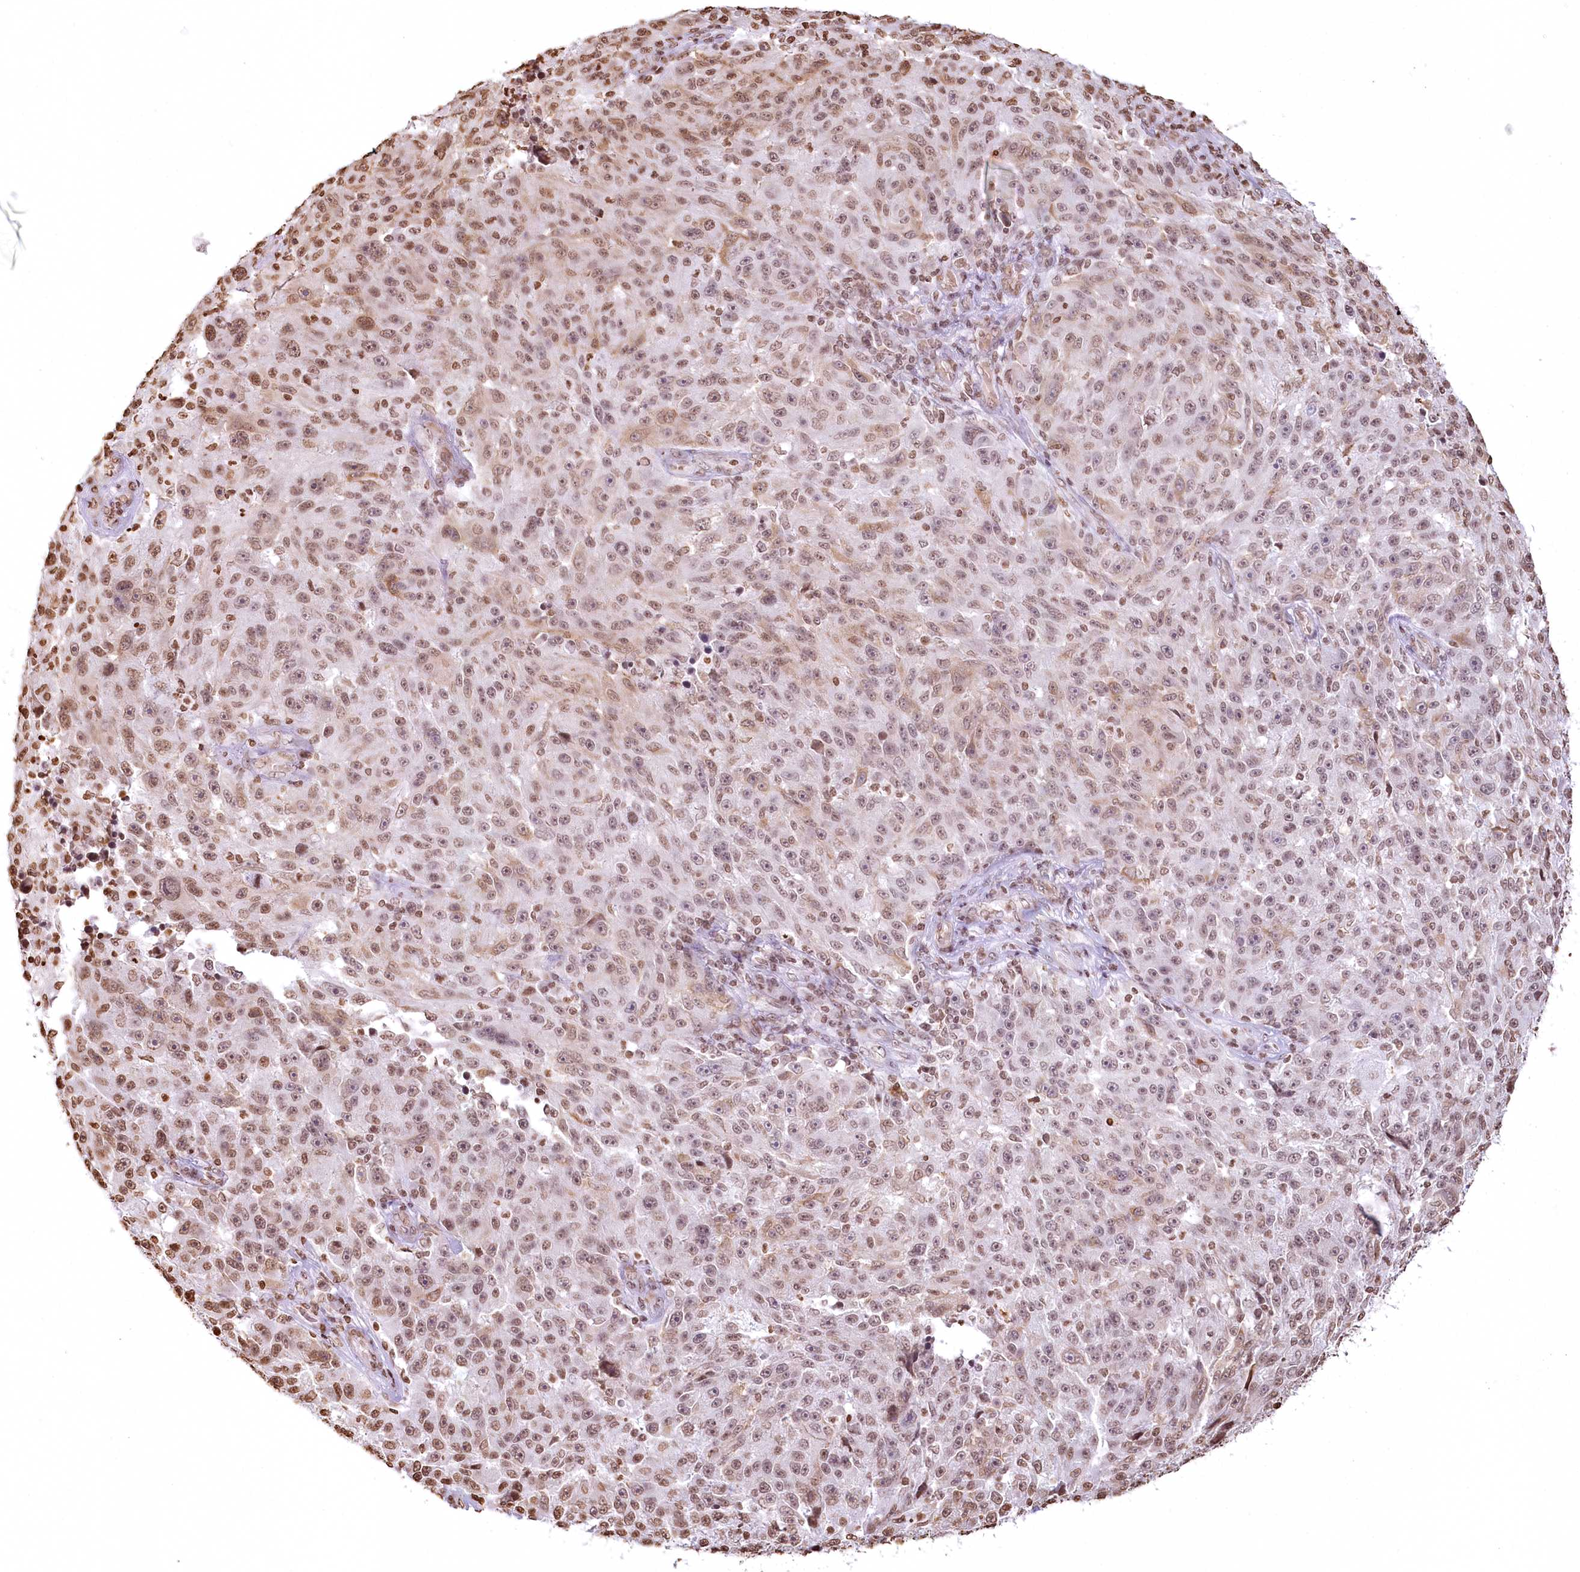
{"staining": {"intensity": "moderate", "quantity": ">75%", "location": "nuclear"}, "tissue": "melanoma", "cell_type": "Tumor cells", "image_type": "cancer", "snomed": [{"axis": "morphology", "description": "Malignant melanoma, NOS"}, {"axis": "topography", "description": "Skin"}], "caption": "Immunohistochemical staining of human melanoma displays medium levels of moderate nuclear protein expression in about >75% of tumor cells.", "gene": "FAM13A", "patient": {"sex": "male", "age": 53}}